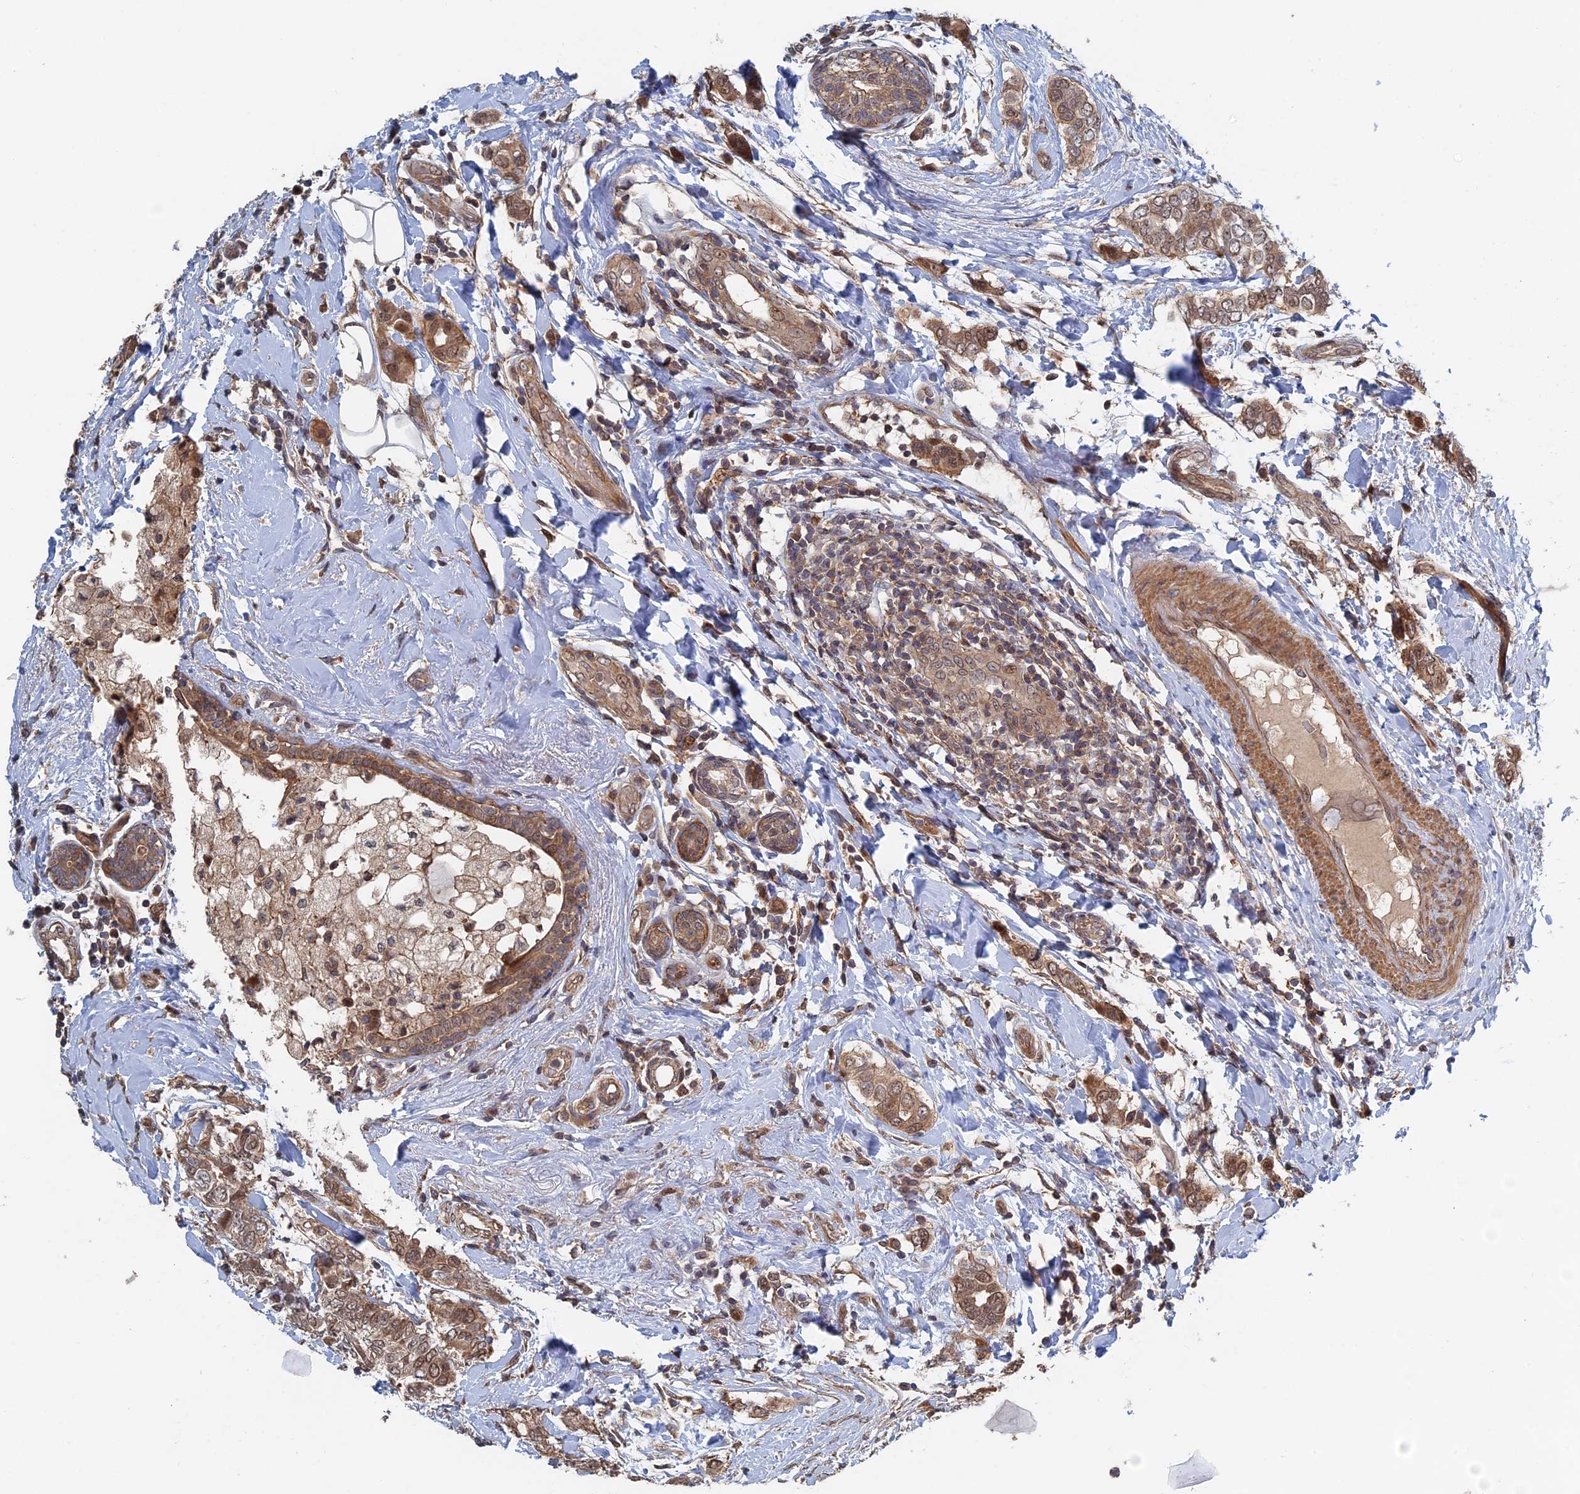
{"staining": {"intensity": "moderate", "quantity": ">75%", "location": "cytoplasmic/membranous,nuclear"}, "tissue": "breast cancer", "cell_type": "Tumor cells", "image_type": "cancer", "snomed": [{"axis": "morphology", "description": "Lobular carcinoma"}, {"axis": "topography", "description": "Breast"}], "caption": "A brown stain labels moderate cytoplasmic/membranous and nuclear staining of a protein in human breast cancer tumor cells.", "gene": "ELOVL6", "patient": {"sex": "female", "age": 51}}